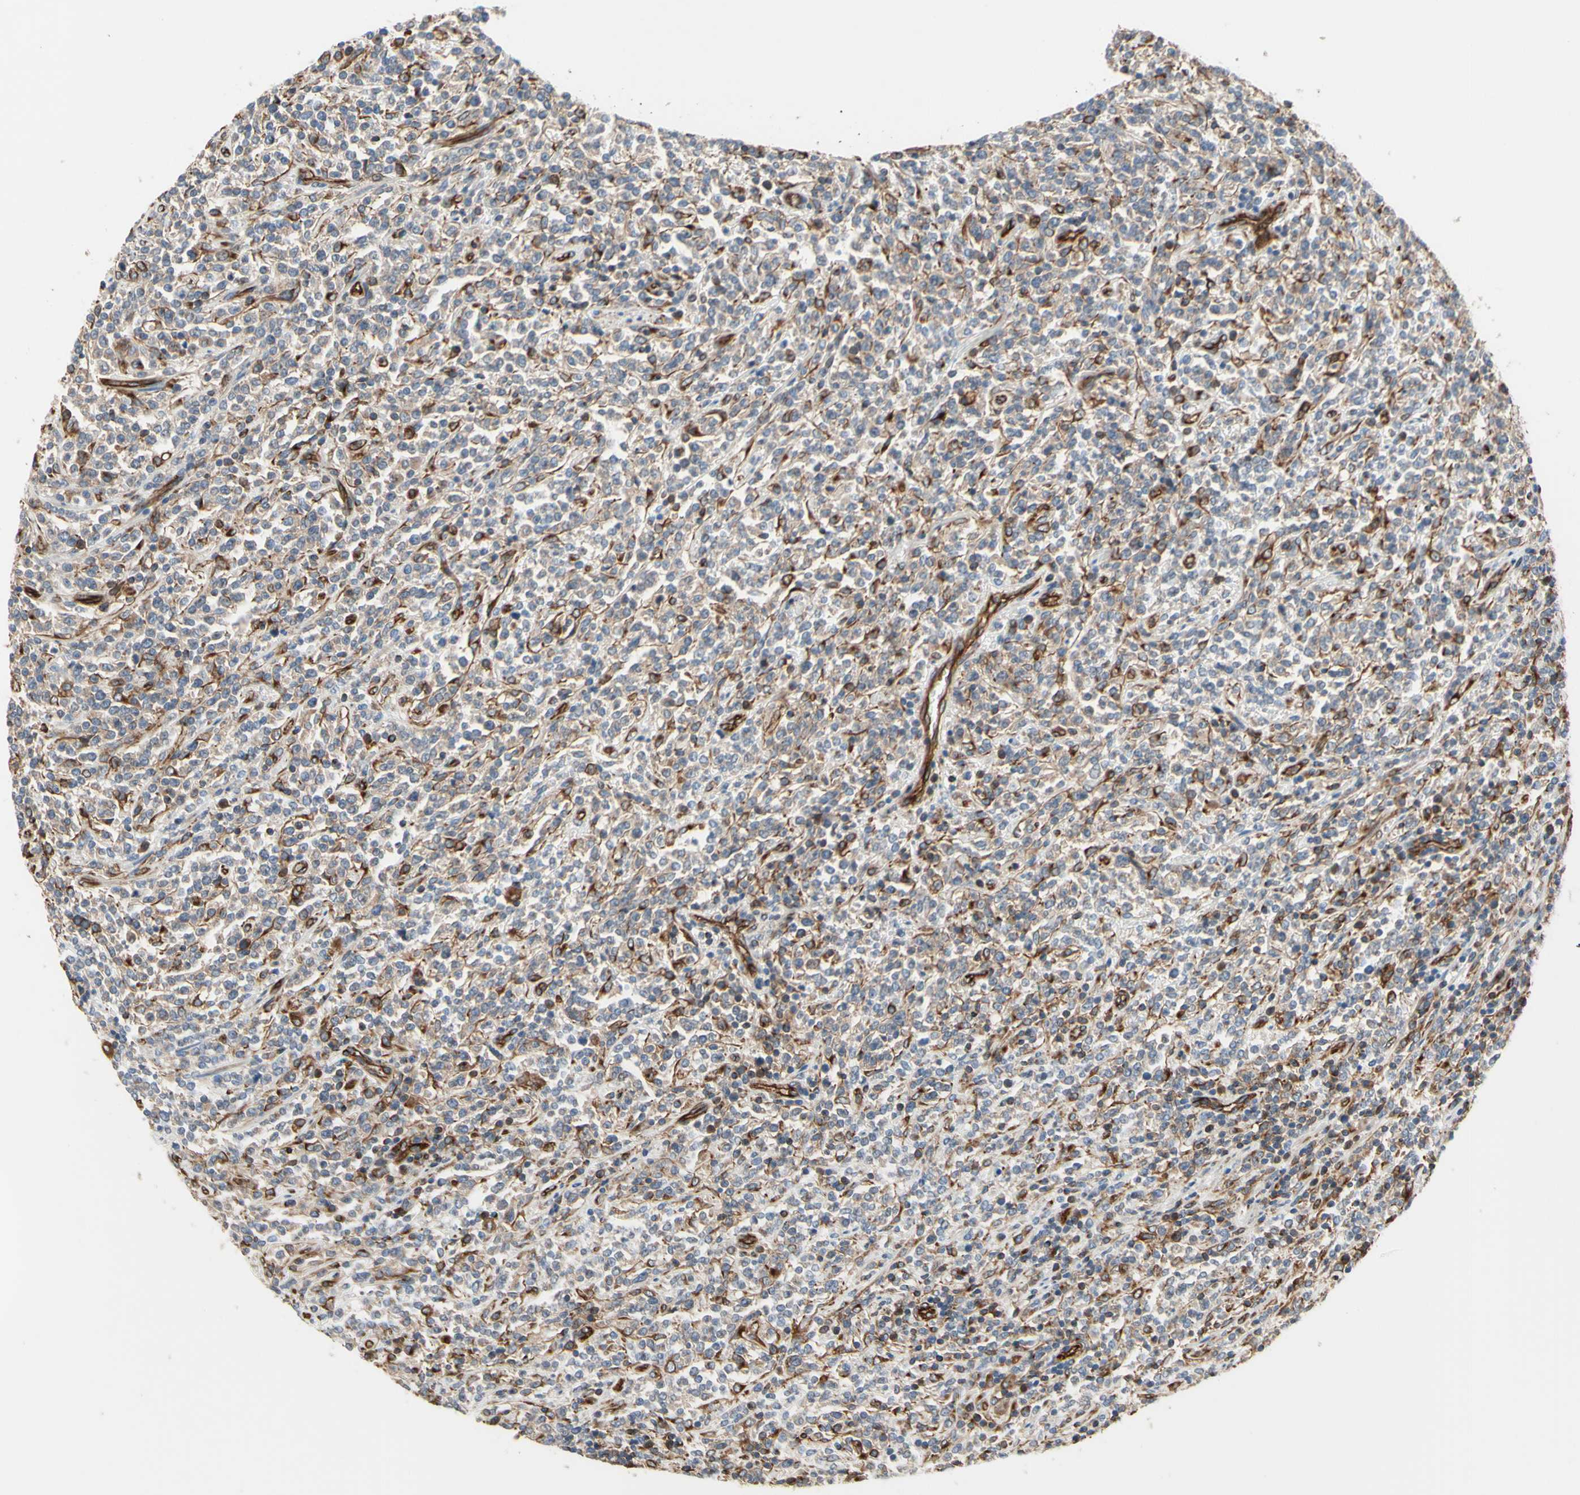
{"staining": {"intensity": "weak", "quantity": "<25%", "location": "cytoplasmic/membranous"}, "tissue": "lymphoma", "cell_type": "Tumor cells", "image_type": "cancer", "snomed": [{"axis": "morphology", "description": "Malignant lymphoma, non-Hodgkin's type, High grade"}, {"axis": "topography", "description": "Soft tissue"}], "caption": "There is no significant positivity in tumor cells of high-grade malignant lymphoma, non-Hodgkin's type.", "gene": "TRAF2", "patient": {"sex": "male", "age": 18}}